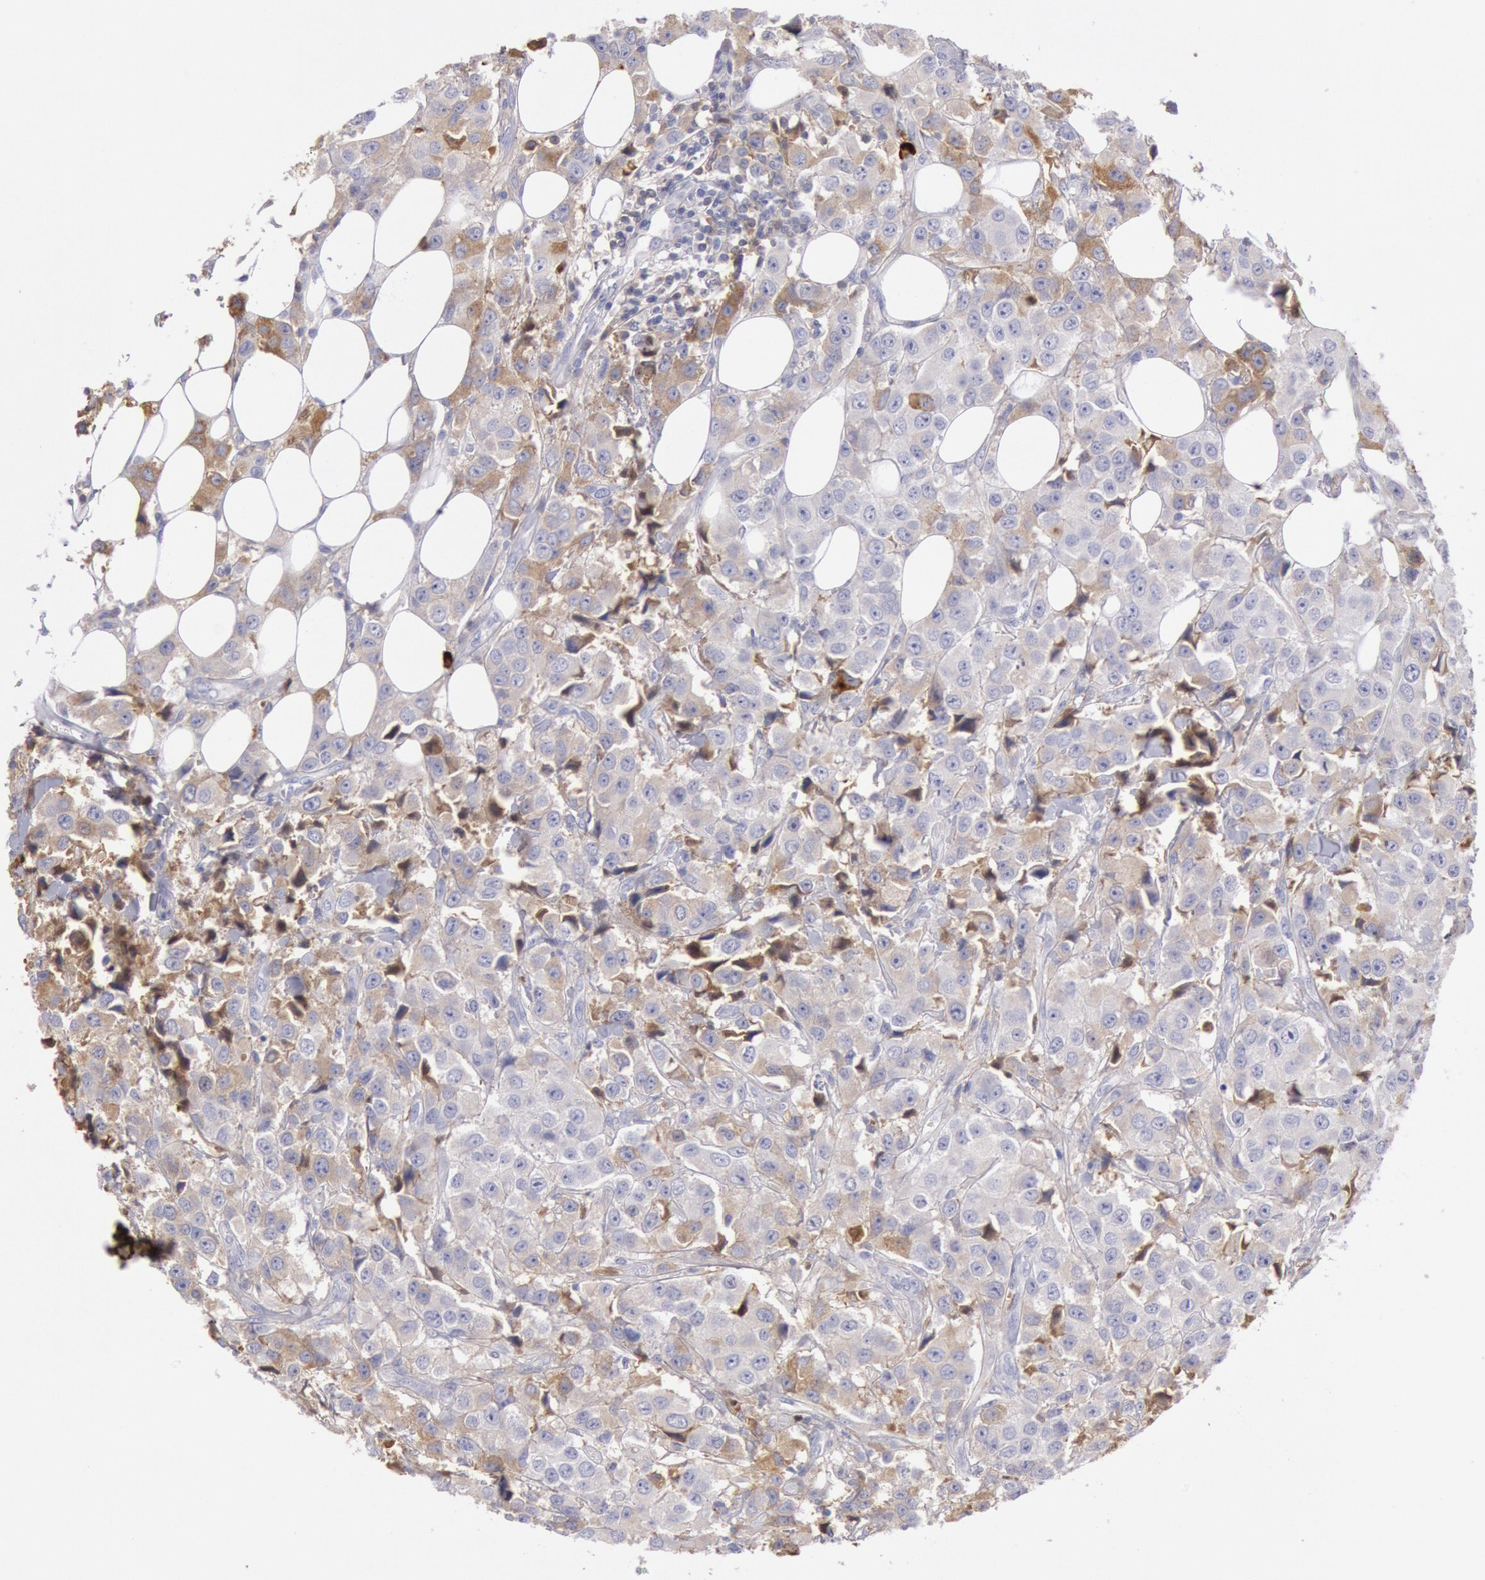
{"staining": {"intensity": "weak", "quantity": "25%-75%", "location": "cytoplasmic/membranous"}, "tissue": "breast cancer", "cell_type": "Tumor cells", "image_type": "cancer", "snomed": [{"axis": "morphology", "description": "Duct carcinoma"}, {"axis": "topography", "description": "Breast"}], "caption": "About 25%-75% of tumor cells in infiltrating ductal carcinoma (breast) reveal weak cytoplasmic/membranous protein expression as visualized by brown immunohistochemical staining.", "gene": "IGHA1", "patient": {"sex": "female", "age": 58}}